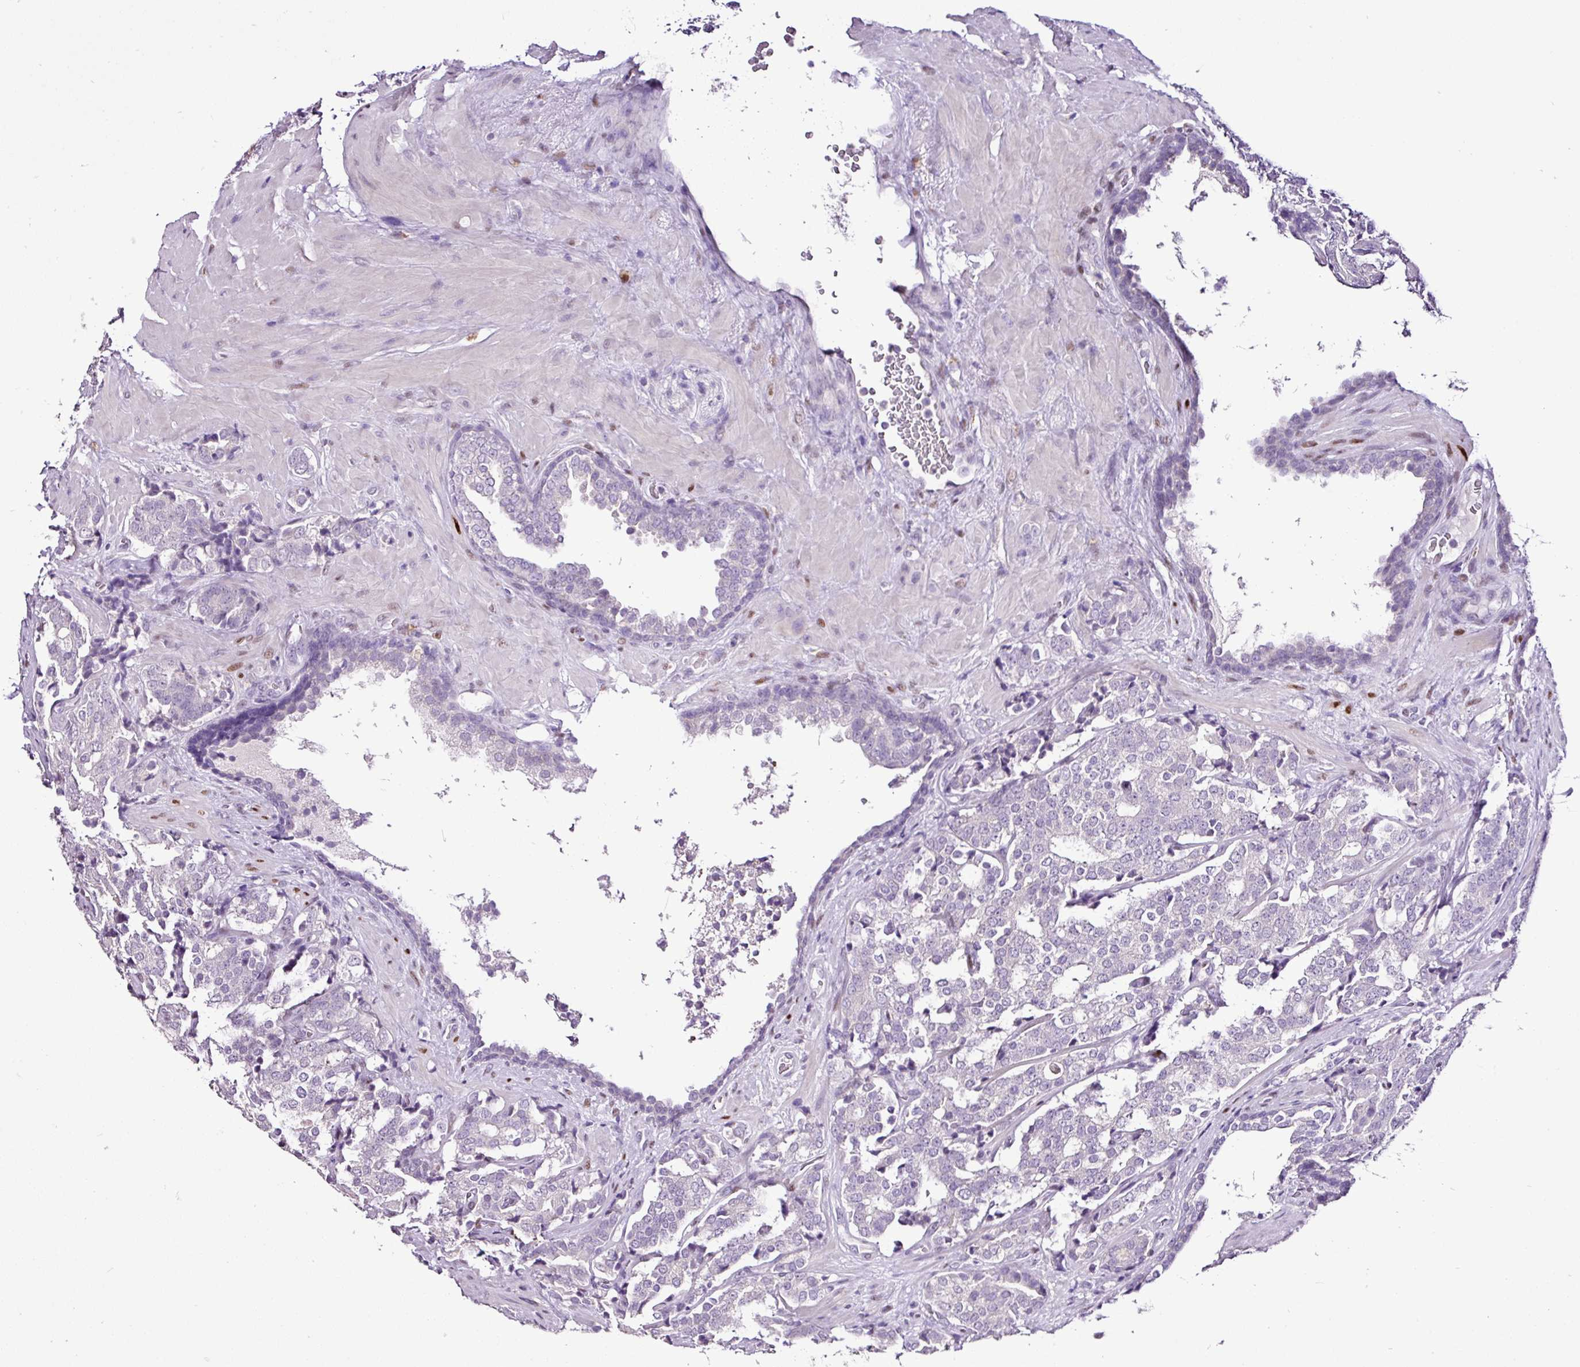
{"staining": {"intensity": "negative", "quantity": "none", "location": "none"}, "tissue": "prostate cancer", "cell_type": "Tumor cells", "image_type": "cancer", "snomed": [{"axis": "morphology", "description": "Adenocarcinoma, High grade"}, {"axis": "topography", "description": "Prostate"}], "caption": "The immunohistochemistry (IHC) micrograph has no significant positivity in tumor cells of prostate adenocarcinoma (high-grade) tissue. (DAB (3,3'-diaminobenzidine) immunohistochemistry (IHC) with hematoxylin counter stain).", "gene": "ESR1", "patient": {"sex": "male", "age": 63}}